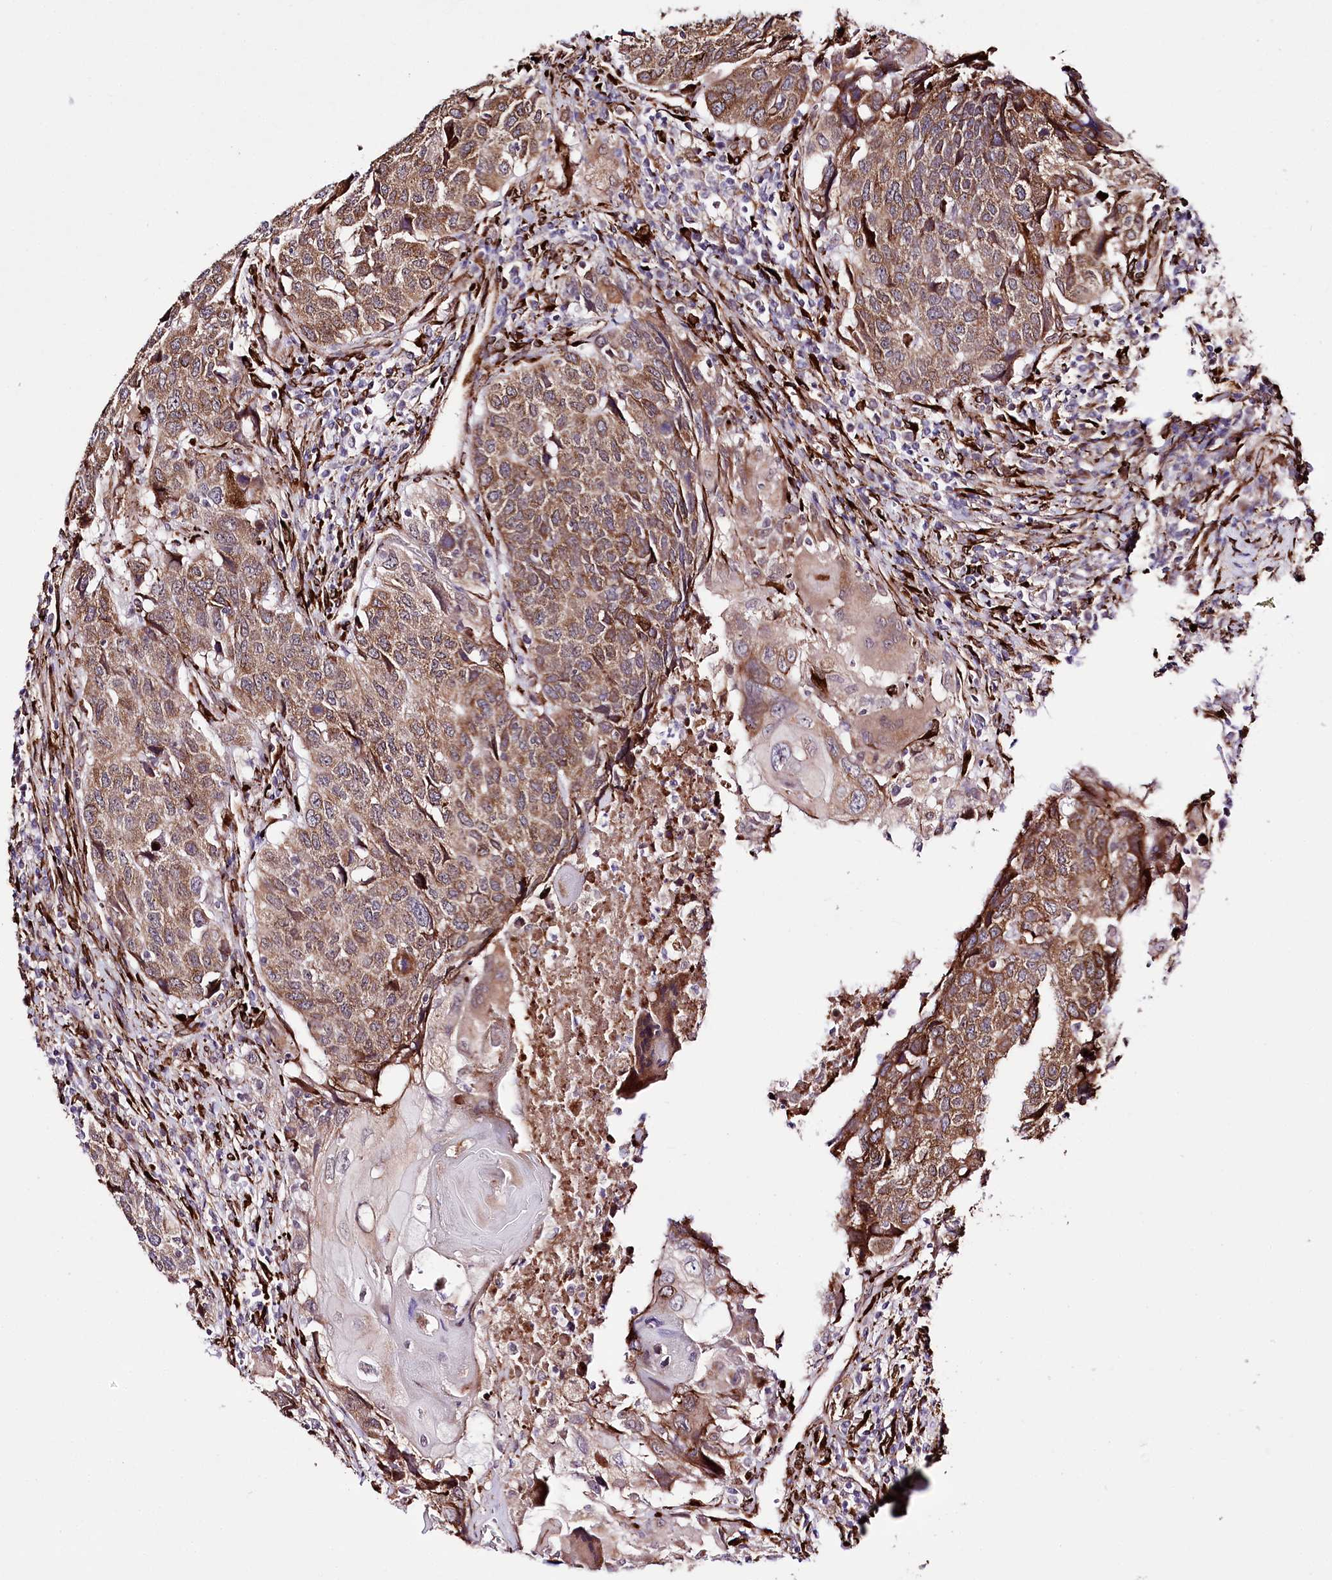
{"staining": {"intensity": "moderate", "quantity": ">75%", "location": "cytoplasmic/membranous"}, "tissue": "head and neck cancer", "cell_type": "Tumor cells", "image_type": "cancer", "snomed": [{"axis": "morphology", "description": "Squamous cell carcinoma, NOS"}, {"axis": "topography", "description": "Head-Neck"}], "caption": "The histopathology image shows immunohistochemical staining of squamous cell carcinoma (head and neck). There is moderate cytoplasmic/membranous staining is identified in about >75% of tumor cells.", "gene": "WWC1", "patient": {"sex": "male", "age": 66}}